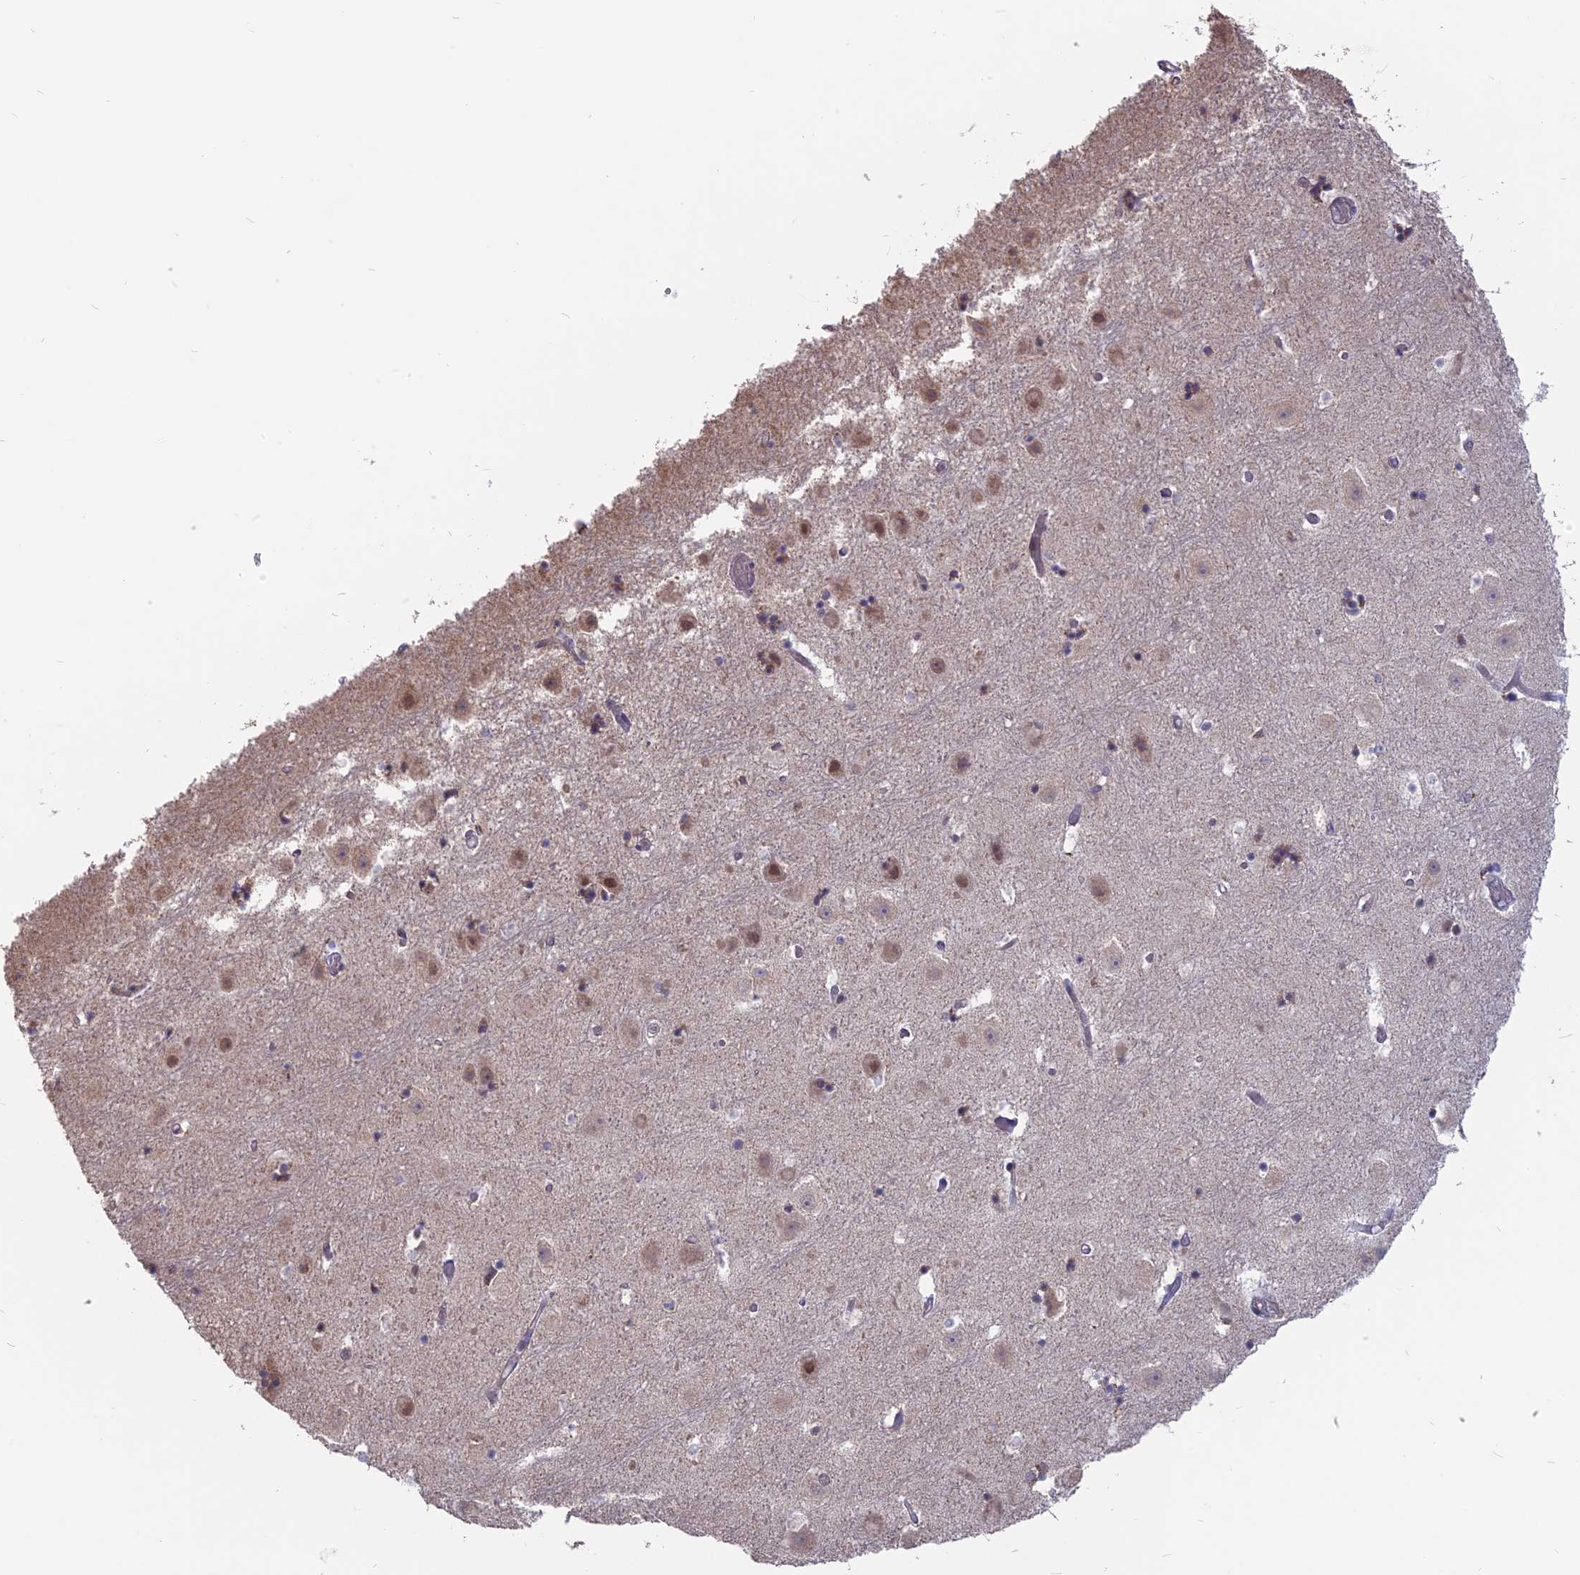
{"staining": {"intensity": "negative", "quantity": "none", "location": "none"}, "tissue": "hippocampus", "cell_type": "Glial cells", "image_type": "normal", "snomed": [{"axis": "morphology", "description": "Normal tissue, NOS"}, {"axis": "topography", "description": "Hippocampus"}], "caption": "High magnification brightfield microscopy of benign hippocampus stained with DAB (3,3'-diaminobenzidine) (brown) and counterstained with hematoxylin (blue): glial cells show no significant positivity. (DAB immunohistochemistry with hematoxylin counter stain).", "gene": "ARHGAP40", "patient": {"sex": "female", "age": 52}}